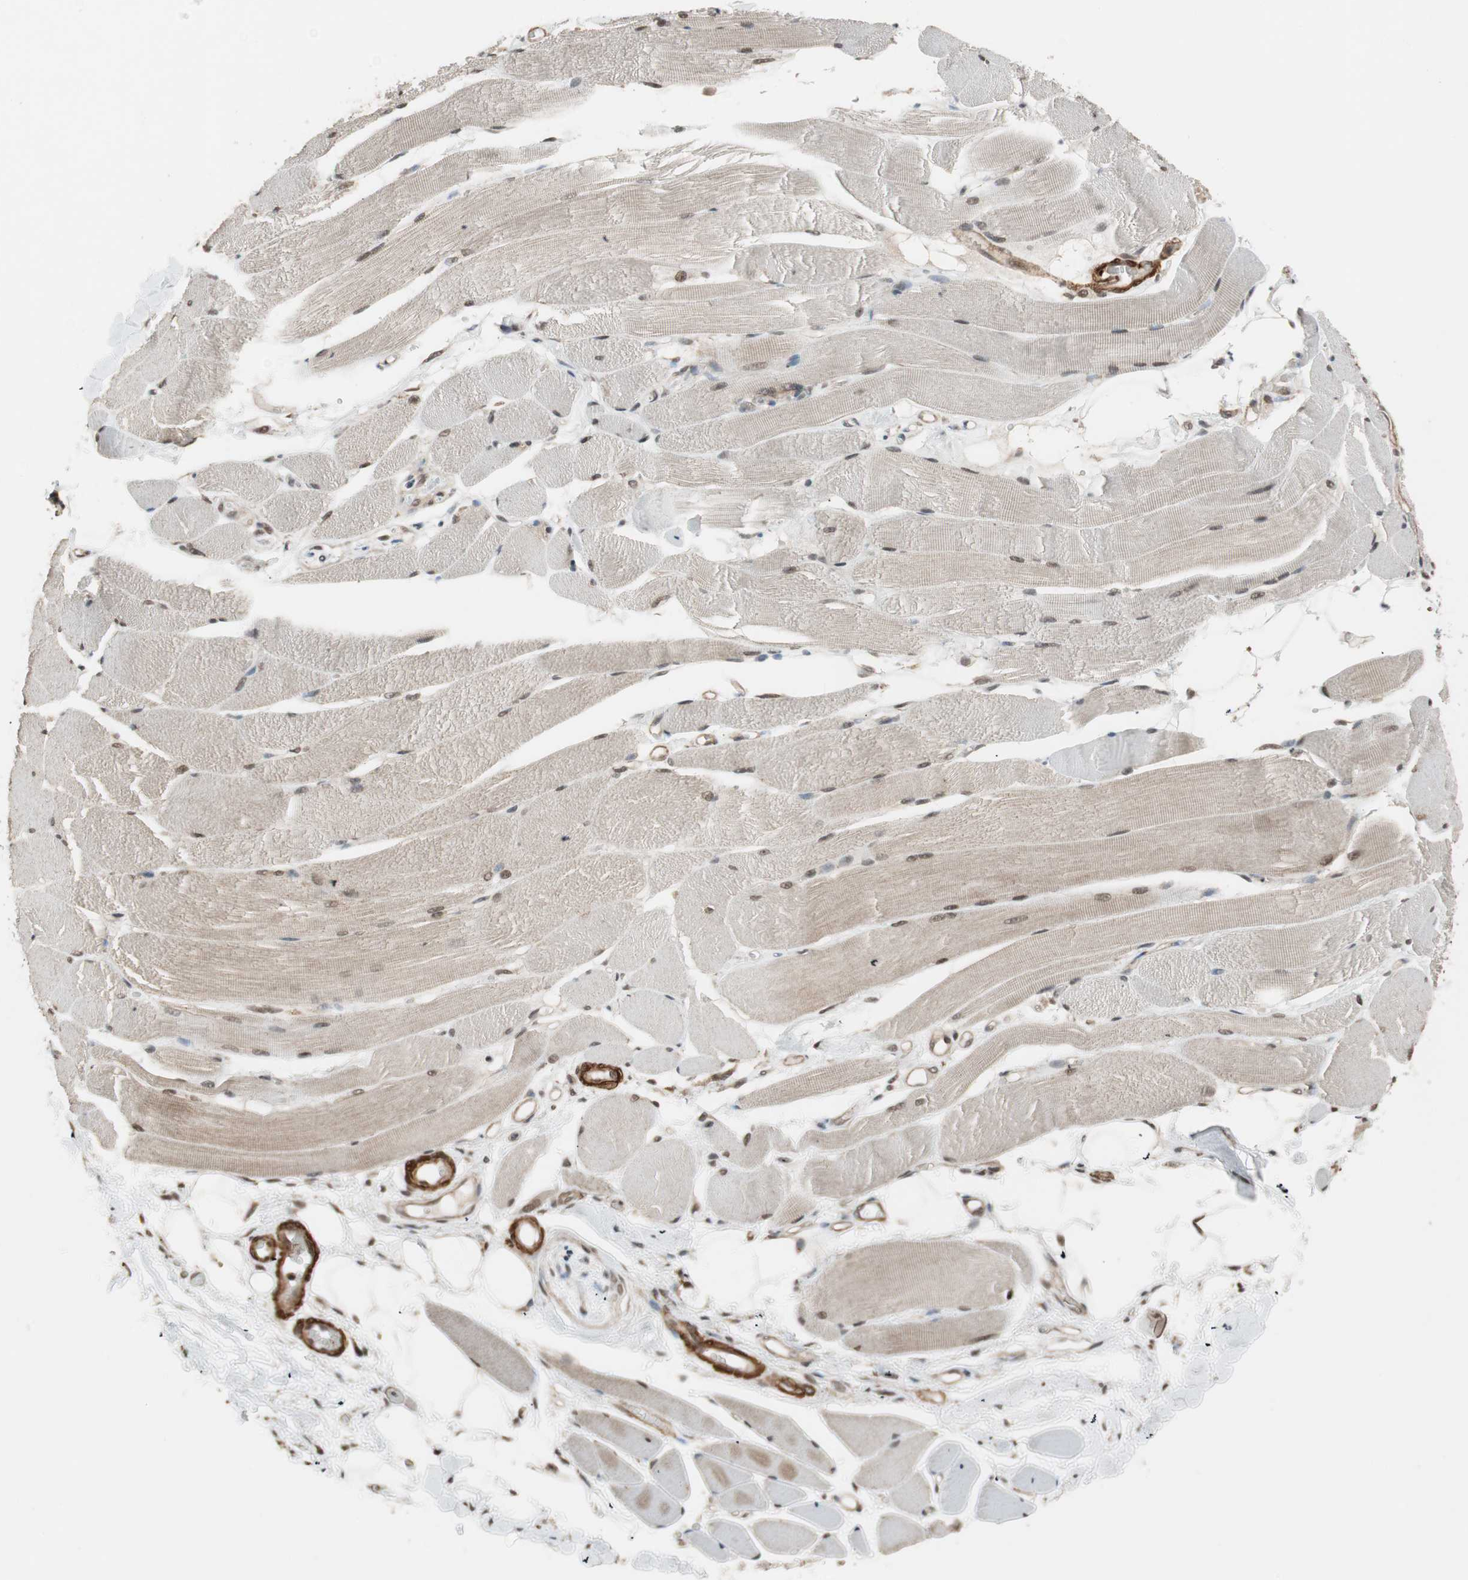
{"staining": {"intensity": "weak", "quantity": "25%-75%", "location": "nuclear"}, "tissue": "skeletal muscle", "cell_type": "Myocytes", "image_type": "normal", "snomed": [{"axis": "morphology", "description": "Normal tissue, NOS"}, {"axis": "topography", "description": "Skeletal muscle"}, {"axis": "topography", "description": "Peripheral nerve tissue"}], "caption": "The immunohistochemical stain labels weak nuclear expression in myocytes of normal skeletal muscle. Nuclei are stained in blue.", "gene": "DRAP1", "patient": {"sex": "female", "age": 84}}